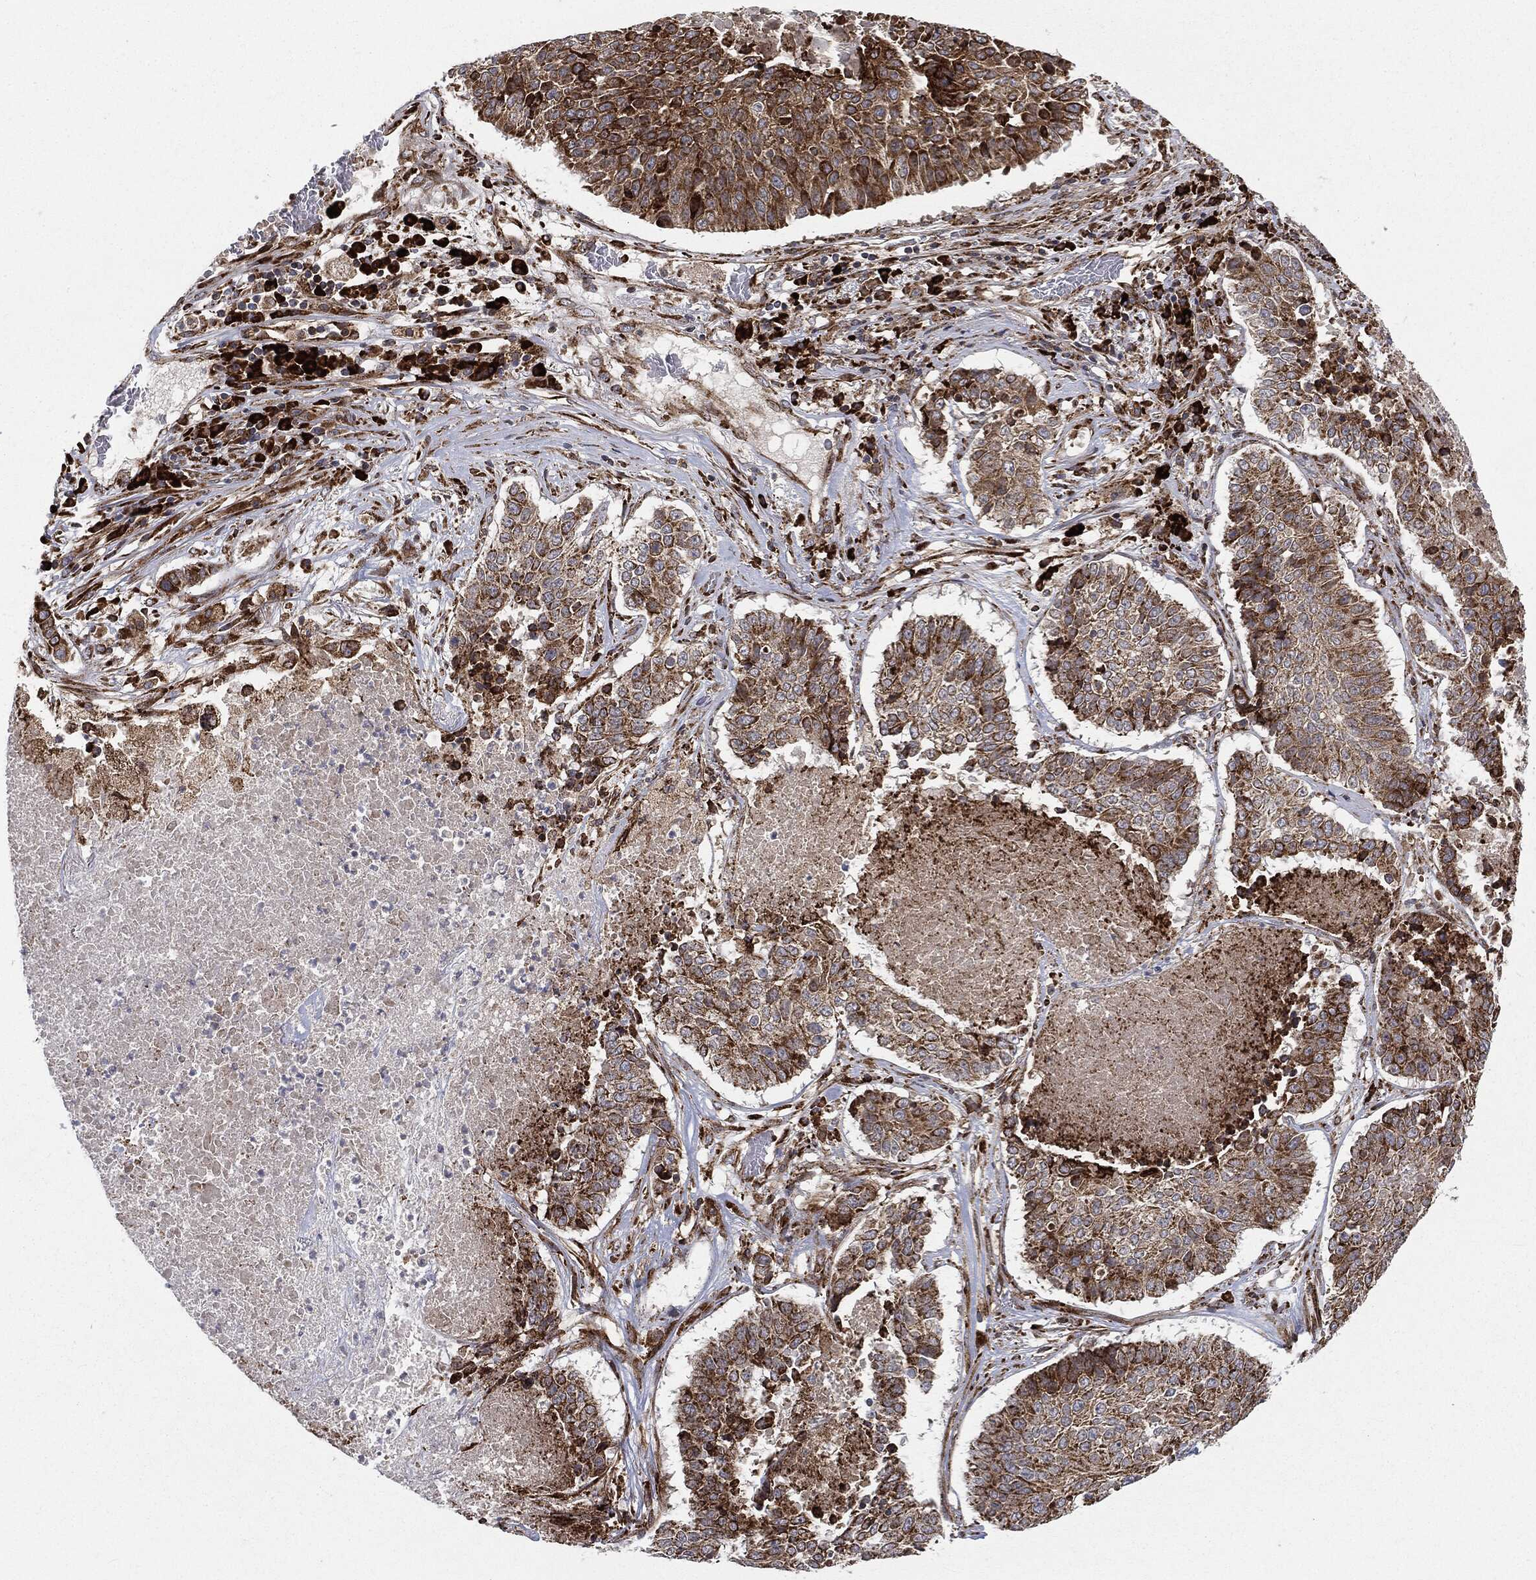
{"staining": {"intensity": "moderate", "quantity": ">75%", "location": "cytoplasmic/membranous"}, "tissue": "lung cancer", "cell_type": "Tumor cells", "image_type": "cancer", "snomed": [{"axis": "morphology", "description": "Squamous cell carcinoma, NOS"}, {"axis": "topography", "description": "Lung"}], "caption": "Brown immunohistochemical staining in squamous cell carcinoma (lung) exhibits moderate cytoplasmic/membranous staining in about >75% of tumor cells.", "gene": "CYLD", "patient": {"sex": "male", "age": 64}}